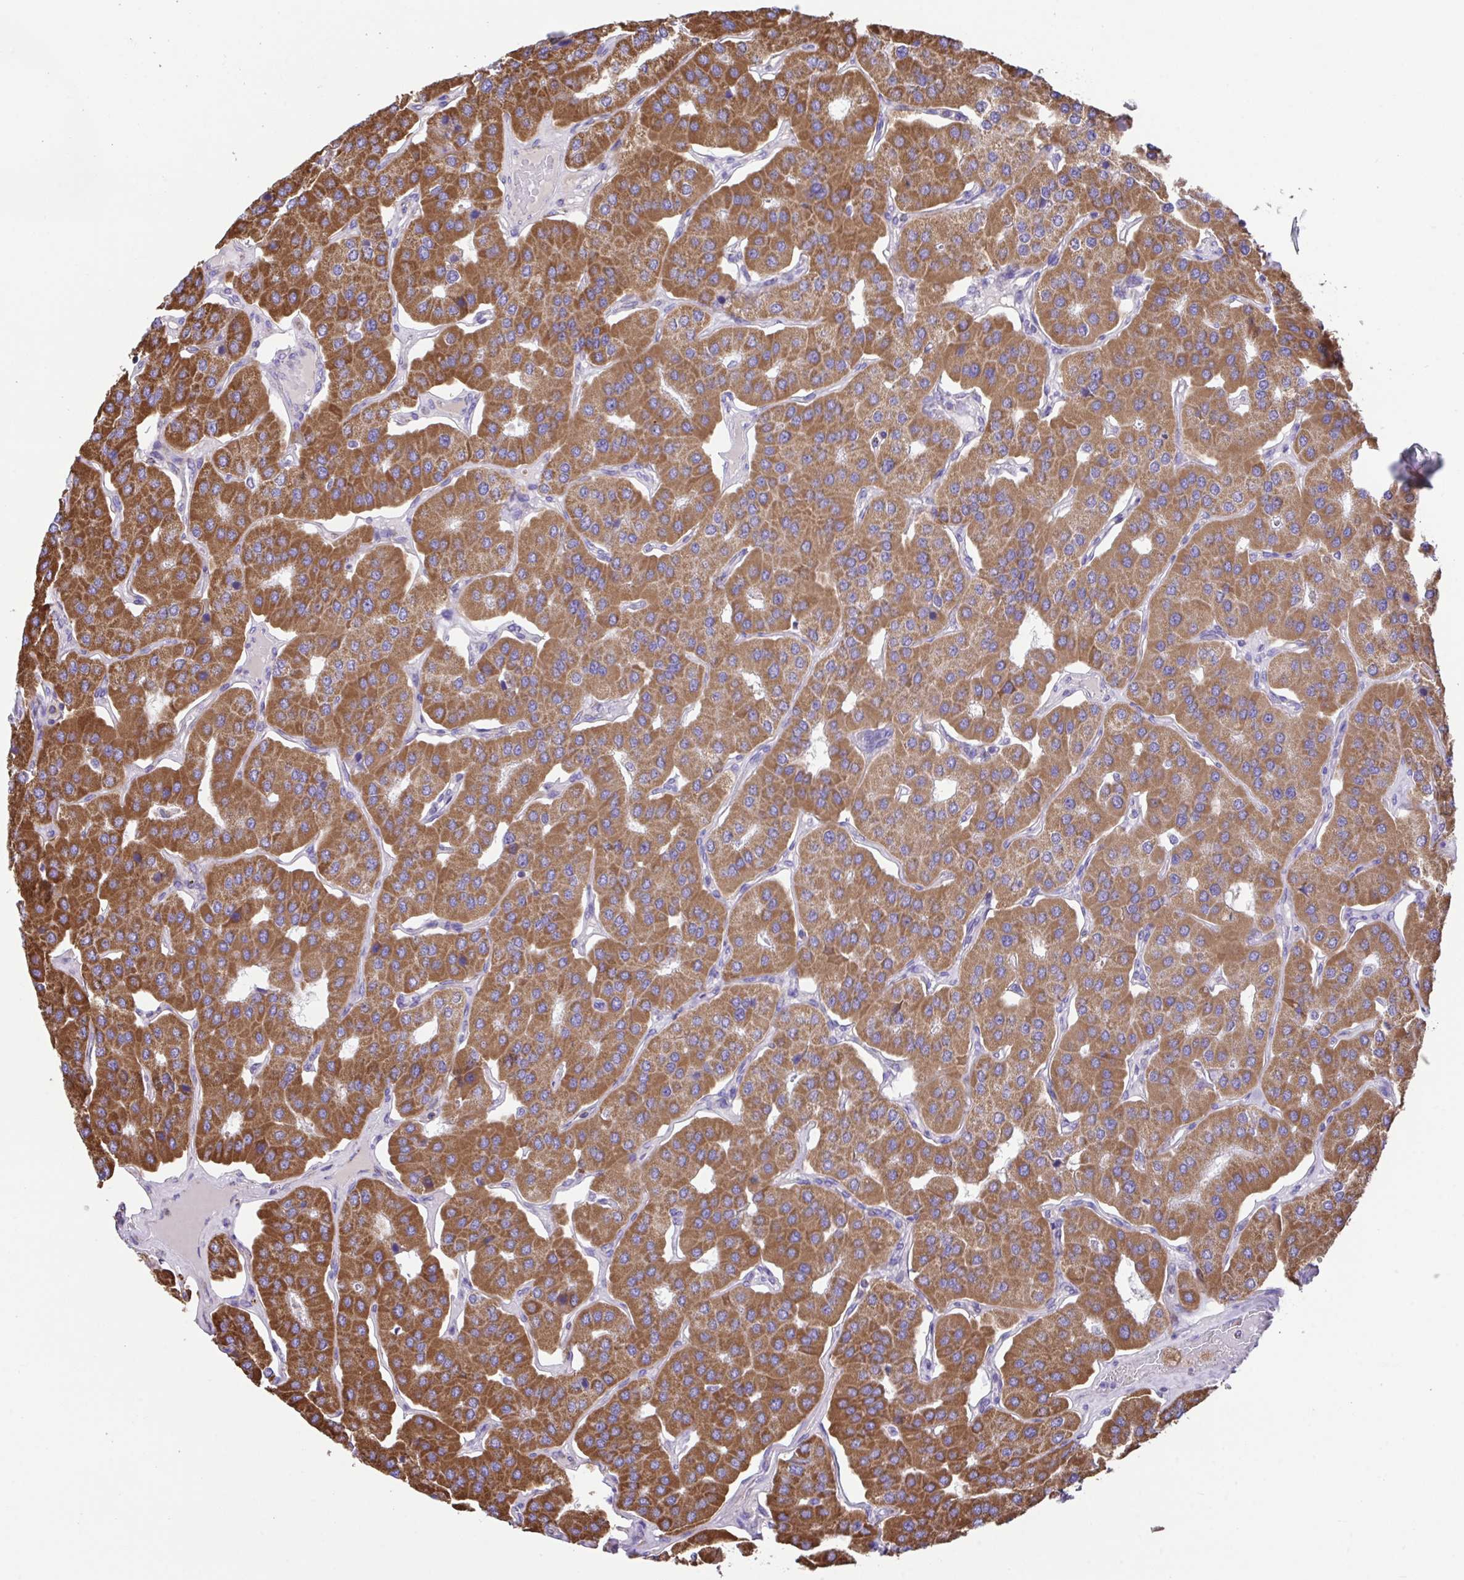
{"staining": {"intensity": "strong", "quantity": ">75%", "location": "cytoplasmic/membranous"}, "tissue": "parathyroid gland", "cell_type": "Glandular cells", "image_type": "normal", "snomed": [{"axis": "morphology", "description": "Normal tissue, NOS"}, {"axis": "morphology", "description": "Adenoma, NOS"}, {"axis": "topography", "description": "Parathyroid gland"}], "caption": "Protein staining by IHC exhibits strong cytoplasmic/membranous expression in approximately >75% of glandular cells in normal parathyroid gland.", "gene": "PCMTD2", "patient": {"sex": "female", "age": 86}}